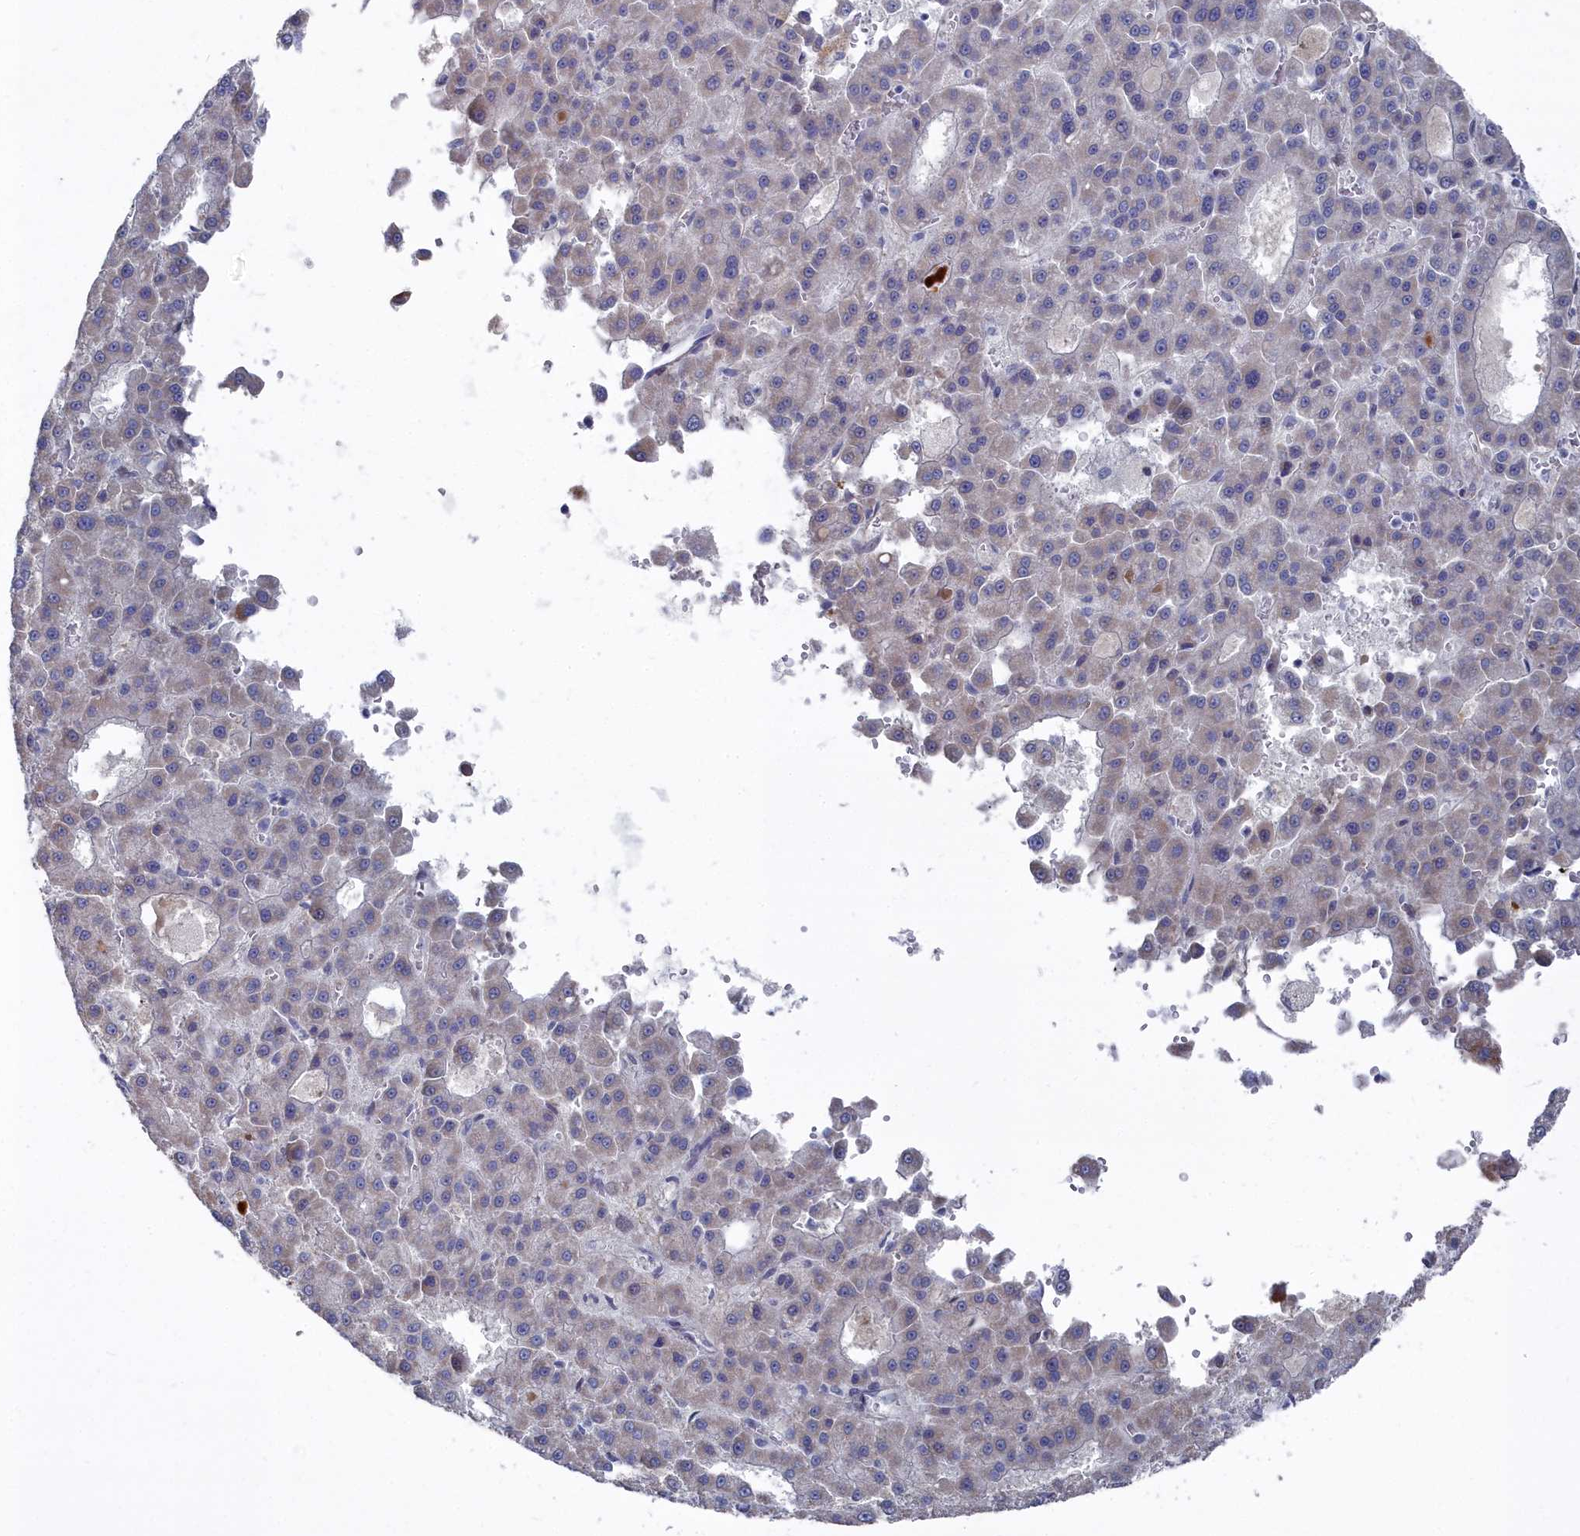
{"staining": {"intensity": "weak", "quantity": "<25%", "location": "cytoplasmic/membranous"}, "tissue": "liver cancer", "cell_type": "Tumor cells", "image_type": "cancer", "snomed": [{"axis": "morphology", "description": "Carcinoma, Hepatocellular, NOS"}, {"axis": "topography", "description": "Liver"}], "caption": "A photomicrograph of human hepatocellular carcinoma (liver) is negative for staining in tumor cells.", "gene": "SHISAL2A", "patient": {"sex": "male", "age": 70}}